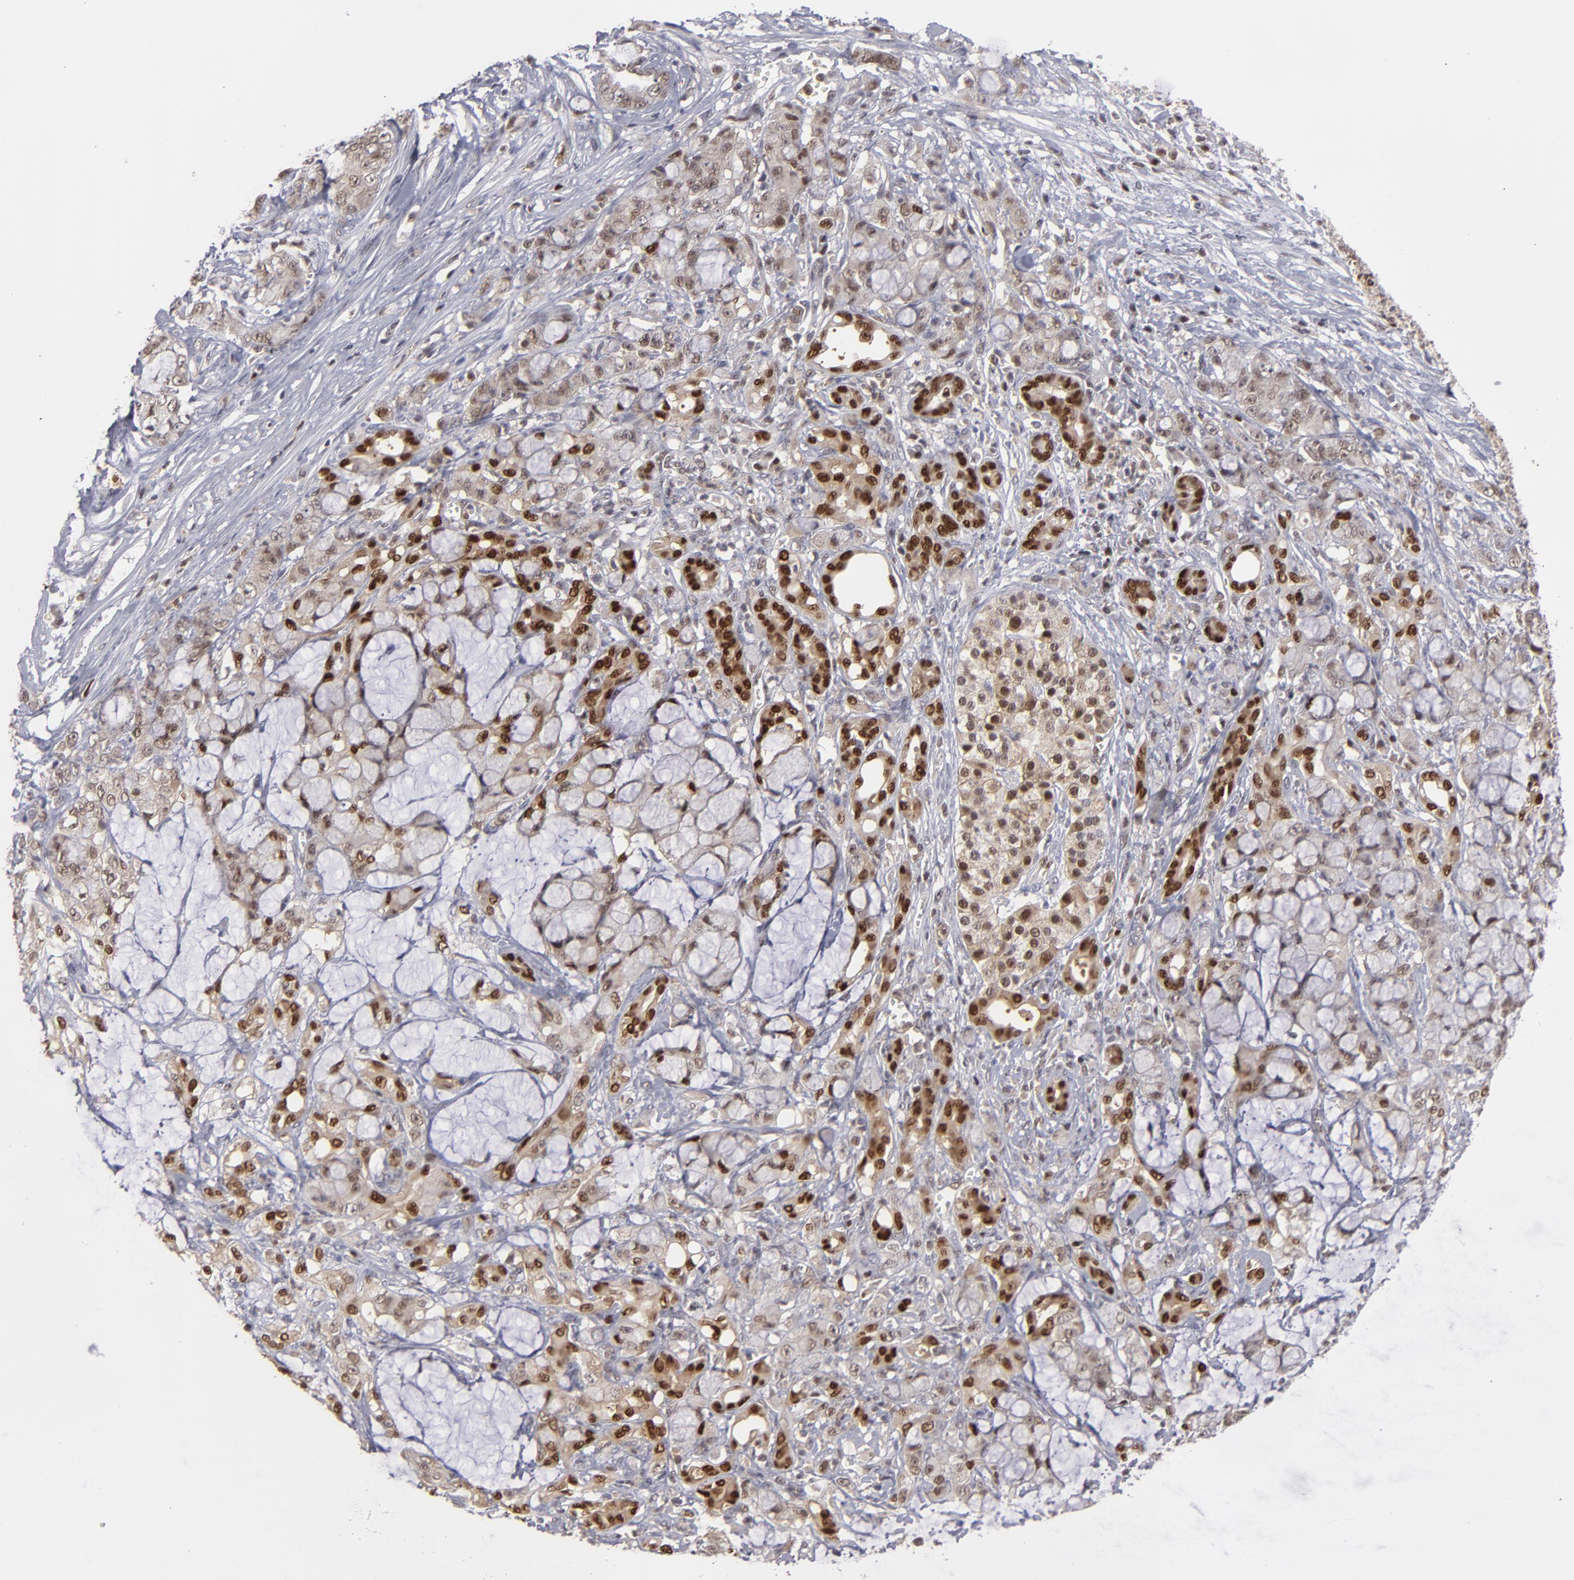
{"staining": {"intensity": "moderate", "quantity": "25%-75%", "location": "cytoplasmic/membranous,nuclear"}, "tissue": "pancreatic cancer", "cell_type": "Tumor cells", "image_type": "cancer", "snomed": [{"axis": "morphology", "description": "Adenocarcinoma, NOS"}, {"axis": "topography", "description": "Pancreas"}], "caption": "Adenocarcinoma (pancreatic) tissue demonstrates moderate cytoplasmic/membranous and nuclear staining in approximately 25%-75% of tumor cells, visualized by immunohistochemistry.", "gene": "GSR", "patient": {"sex": "female", "age": 73}}